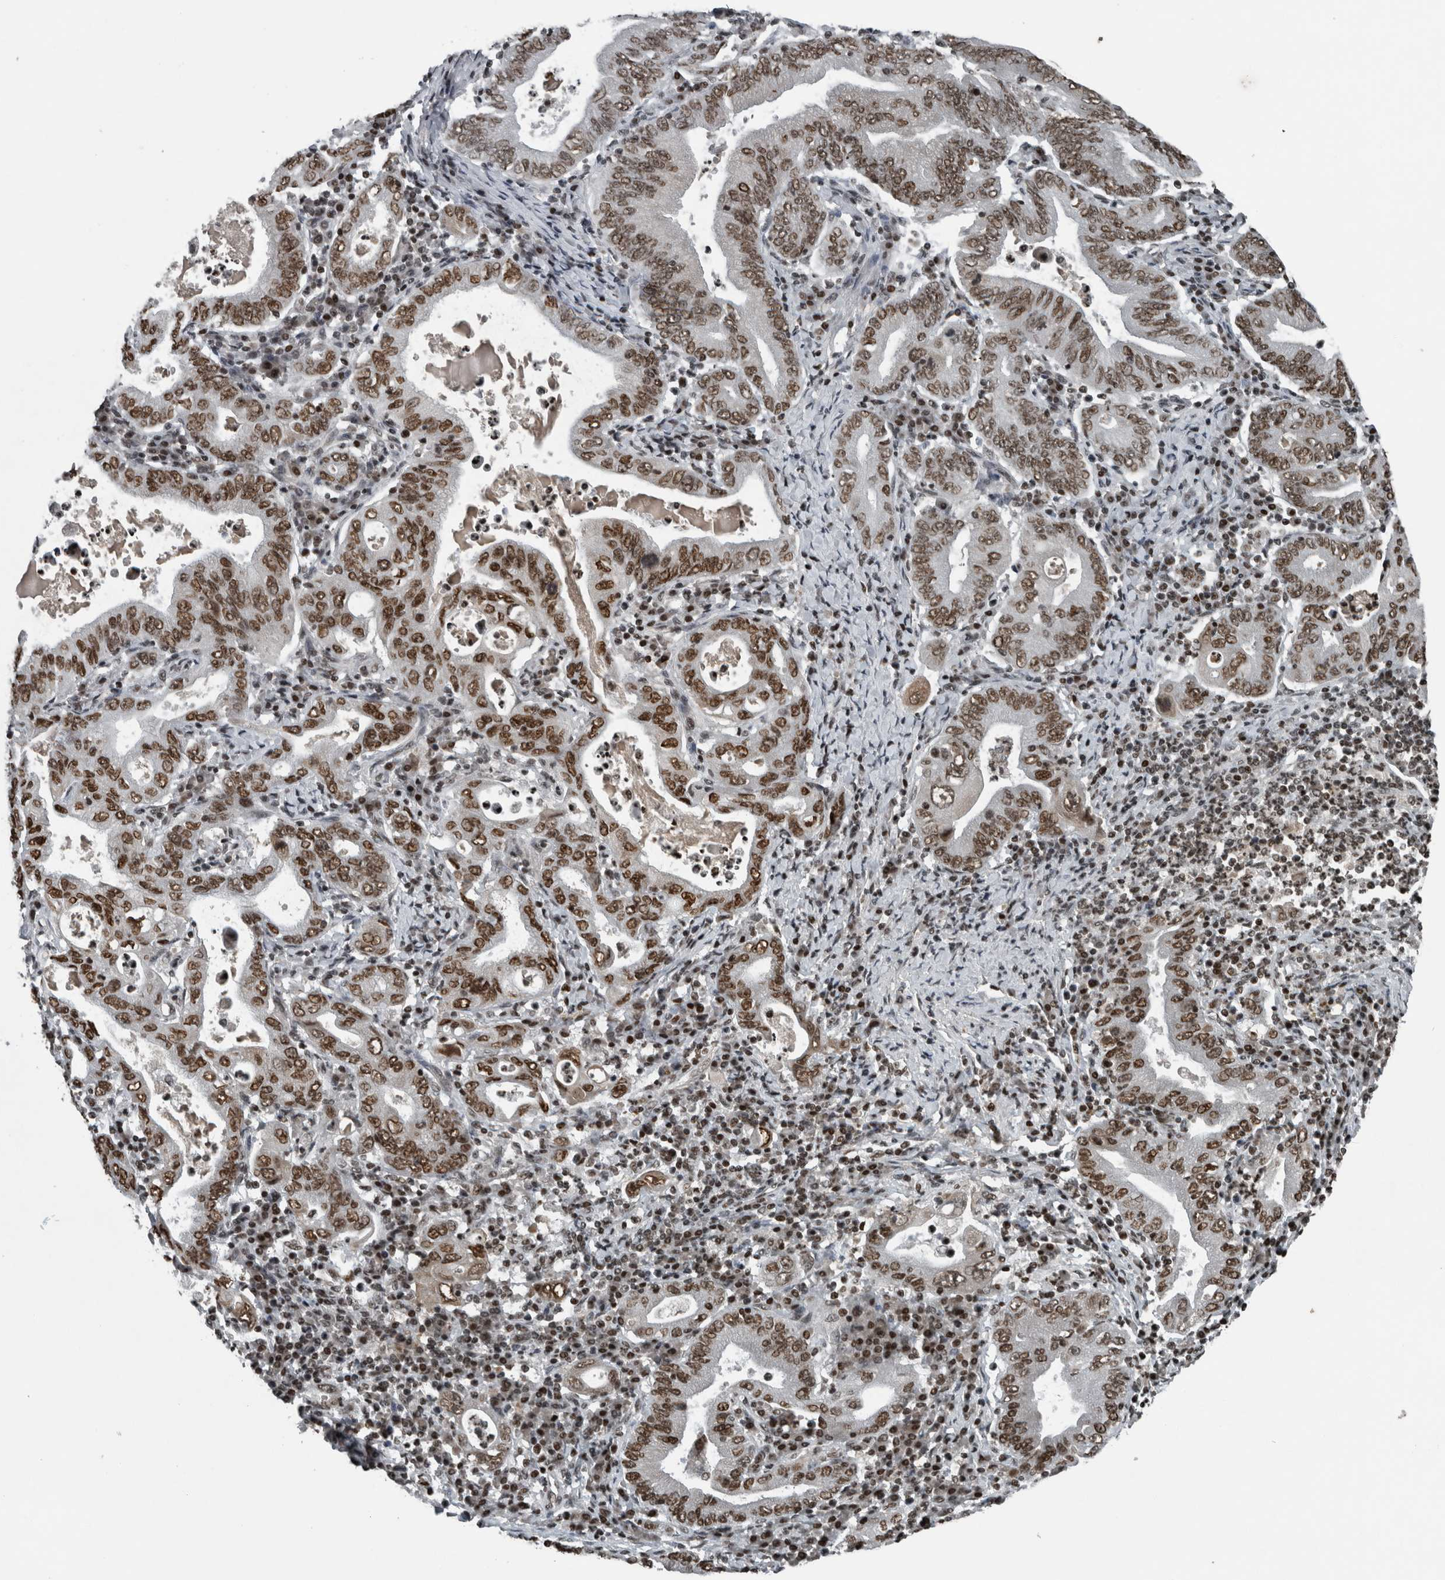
{"staining": {"intensity": "moderate", "quantity": ">75%", "location": "nuclear"}, "tissue": "stomach cancer", "cell_type": "Tumor cells", "image_type": "cancer", "snomed": [{"axis": "morphology", "description": "Normal tissue, NOS"}, {"axis": "morphology", "description": "Adenocarcinoma, NOS"}, {"axis": "topography", "description": "Esophagus"}, {"axis": "topography", "description": "Stomach, upper"}, {"axis": "topography", "description": "Peripheral nerve tissue"}], "caption": "Protein staining of stomach cancer tissue displays moderate nuclear staining in about >75% of tumor cells.", "gene": "UNC50", "patient": {"sex": "male", "age": 62}}